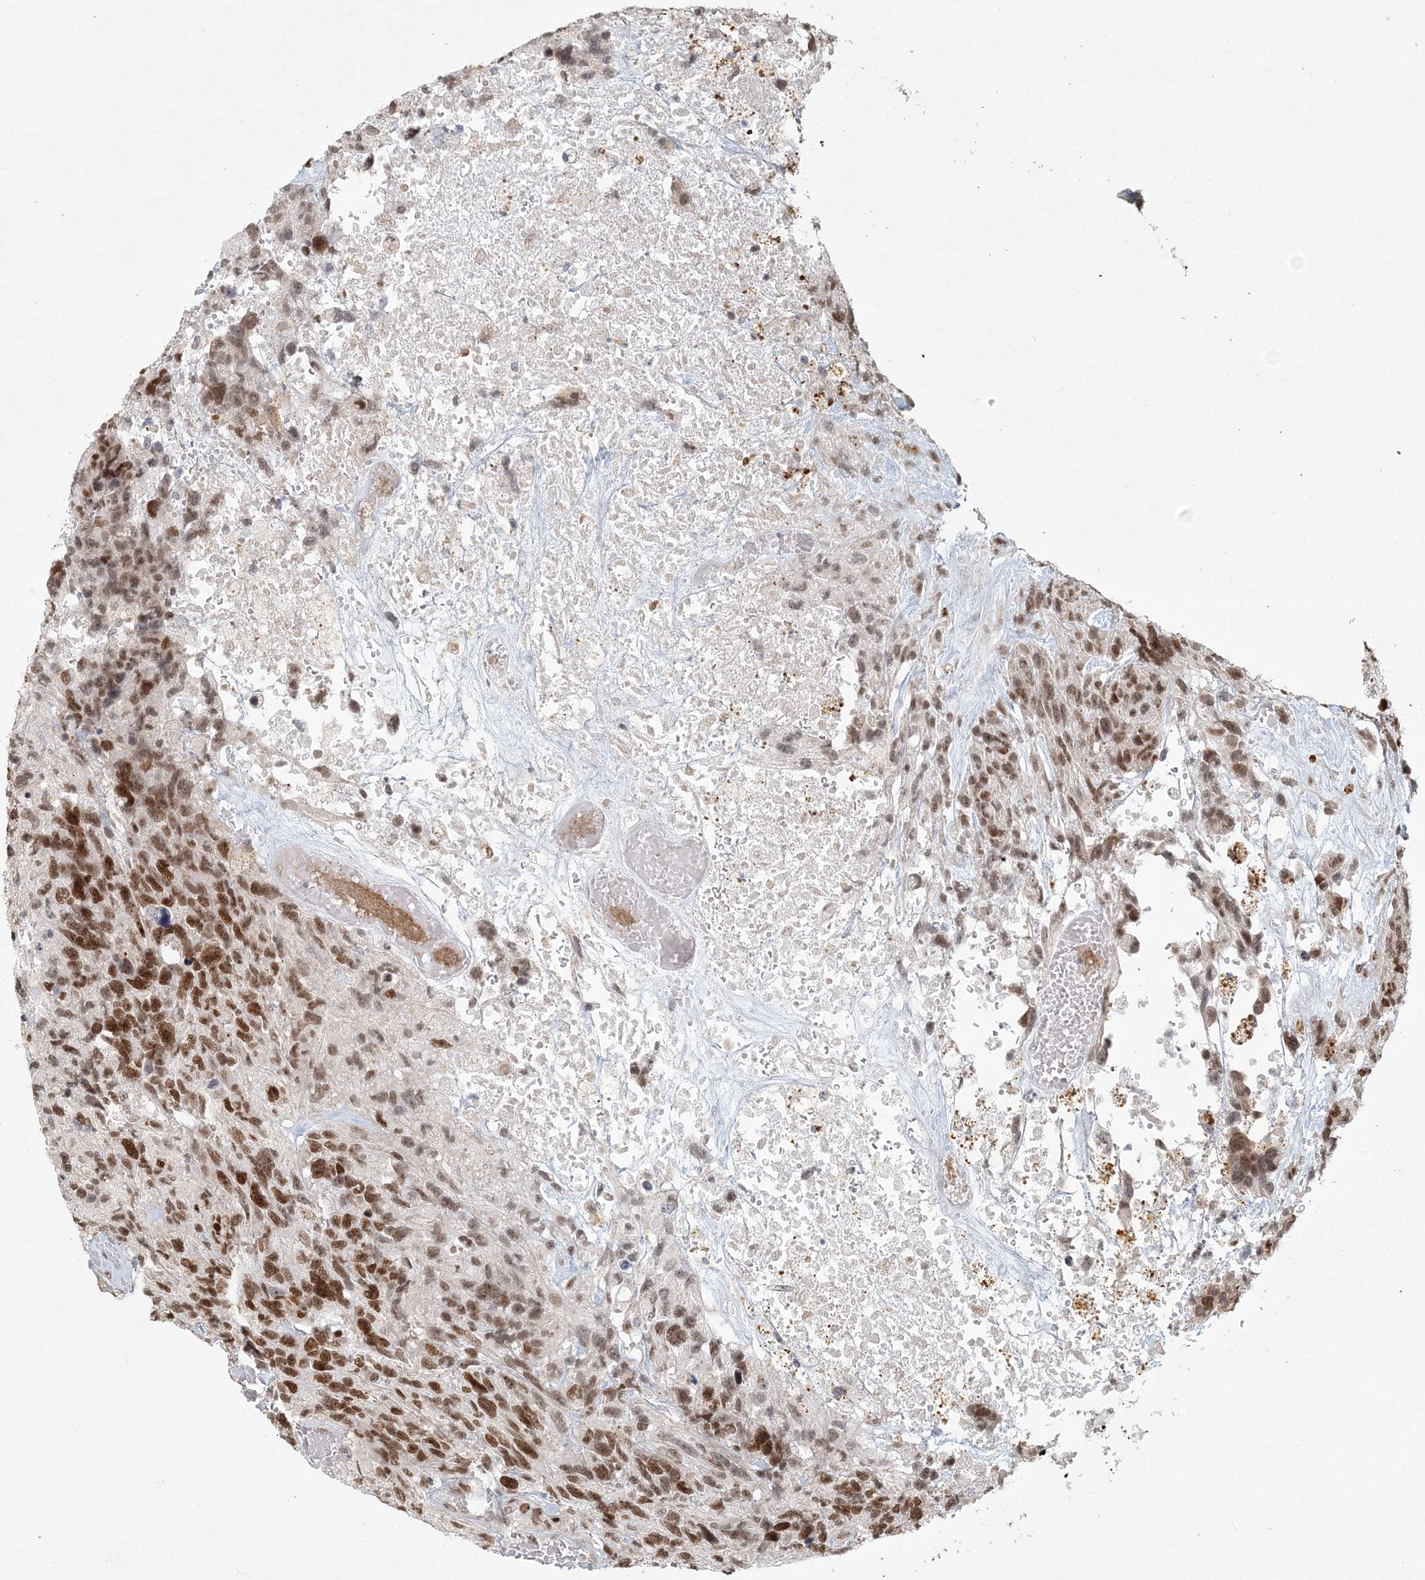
{"staining": {"intensity": "moderate", "quantity": ">75%", "location": "nuclear"}, "tissue": "glioma", "cell_type": "Tumor cells", "image_type": "cancer", "snomed": [{"axis": "morphology", "description": "Glioma, malignant, High grade"}, {"axis": "topography", "description": "Brain"}], "caption": "High-magnification brightfield microscopy of malignant glioma (high-grade) stained with DAB (3,3'-diaminobenzidine) (brown) and counterstained with hematoxylin (blue). tumor cells exhibit moderate nuclear expression is seen in about>75% of cells. Nuclei are stained in blue.", "gene": "BAZ1B", "patient": {"sex": "male", "age": 69}}